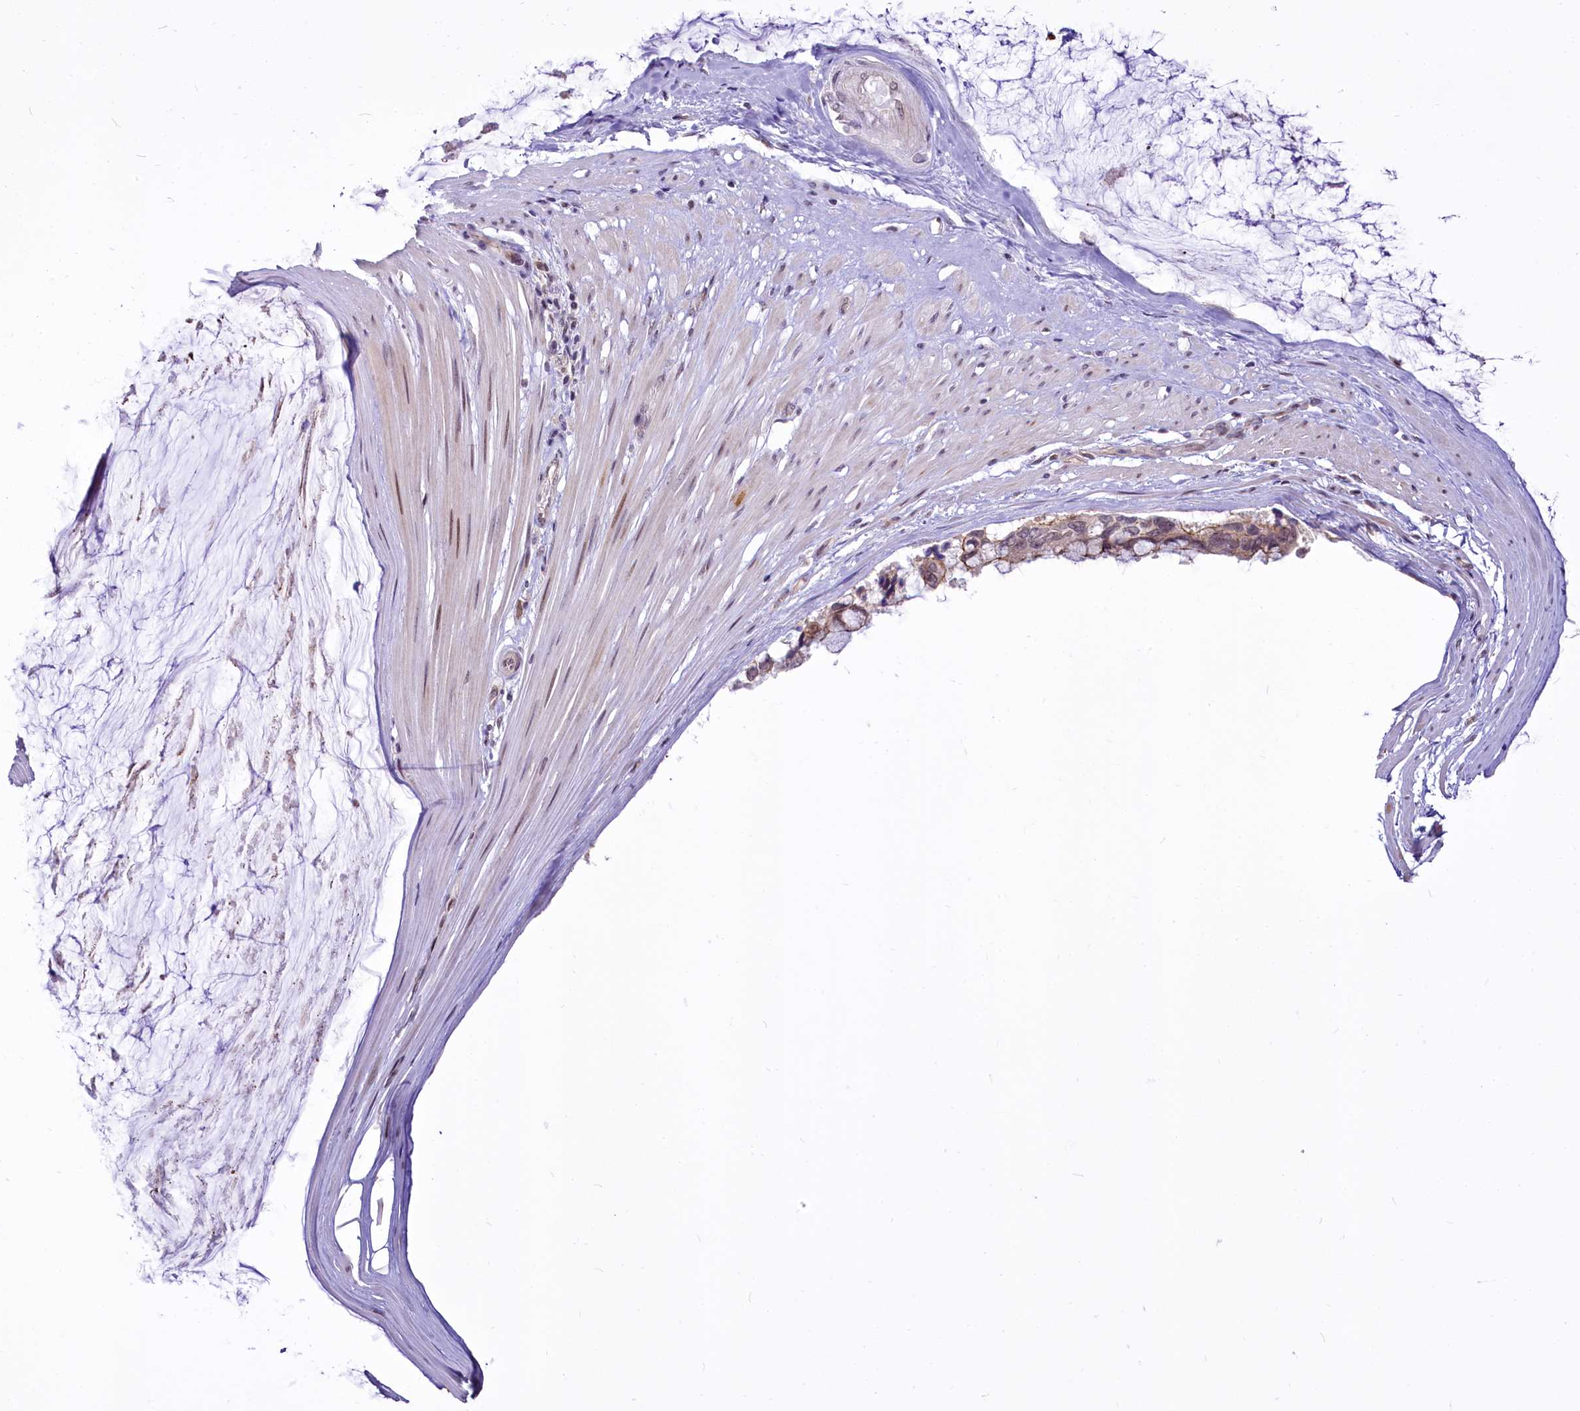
{"staining": {"intensity": "weak", "quantity": "<25%", "location": "cytoplasmic/membranous"}, "tissue": "ovarian cancer", "cell_type": "Tumor cells", "image_type": "cancer", "snomed": [{"axis": "morphology", "description": "Cystadenocarcinoma, mucinous, NOS"}, {"axis": "topography", "description": "Ovary"}], "caption": "Tumor cells are negative for protein expression in human ovarian mucinous cystadenocarcinoma. (DAB immunohistochemistry (IHC), high magnification).", "gene": "BANK1", "patient": {"sex": "female", "age": 39}}